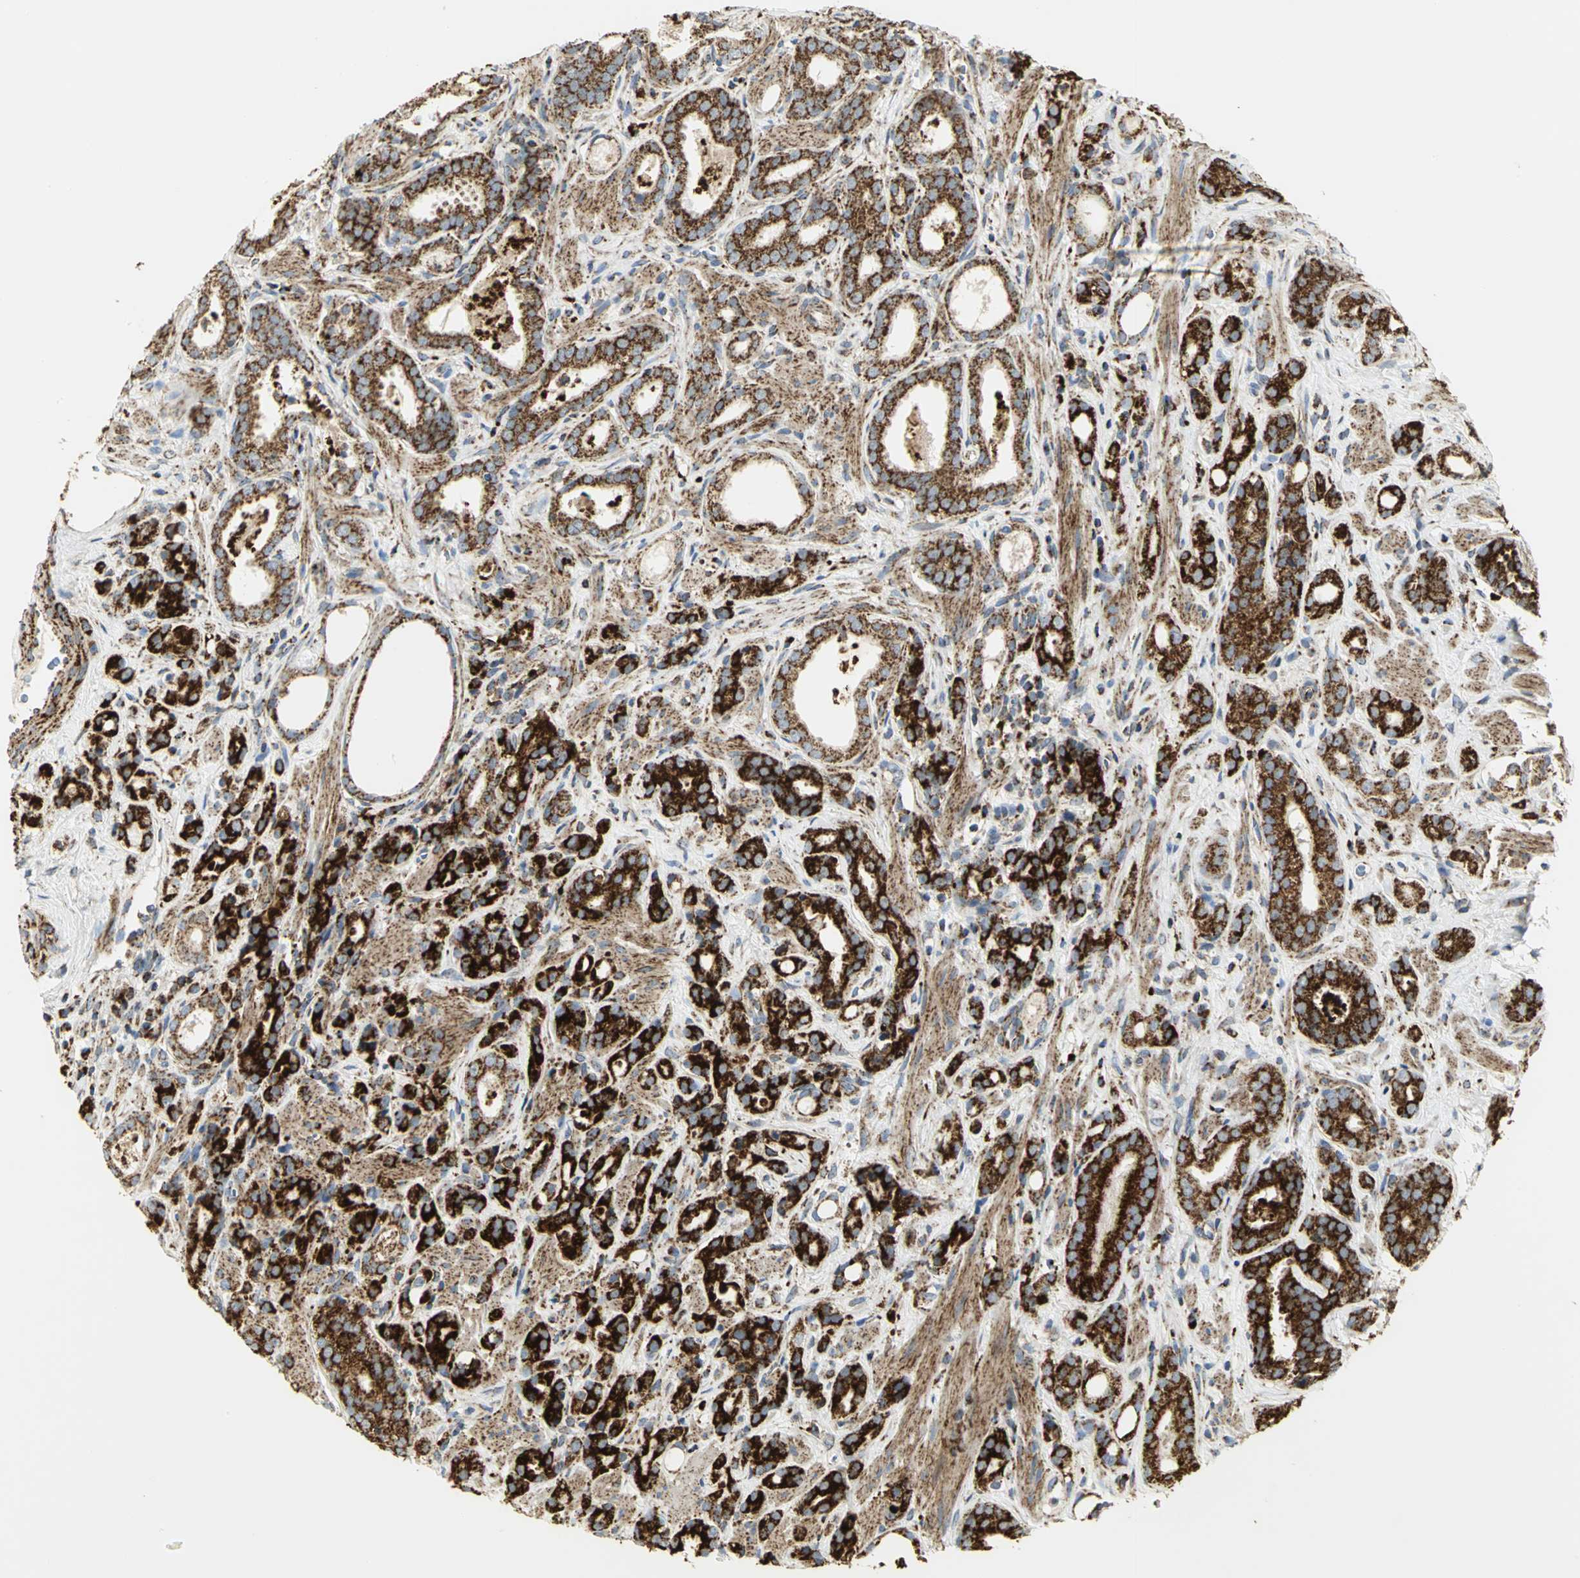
{"staining": {"intensity": "strong", "quantity": ">75%", "location": "cytoplasmic/membranous"}, "tissue": "prostate cancer", "cell_type": "Tumor cells", "image_type": "cancer", "snomed": [{"axis": "morphology", "description": "Adenocarcinoma, Low grade"}, {"axis": "topography", "description": "Prostate"}], "caption": "Immunohistochemical staining of prostate cancer (low-grade adenocarcinoma) shows strong cytoplasmic/membranous protein staining in approximately >75% of tumor cells. Immunohistochemistry stains the protein of interest in brown and the nuclei are stained blue.", "gene": "VDAC1", "patient": {"sex": "male", "age": 57}}